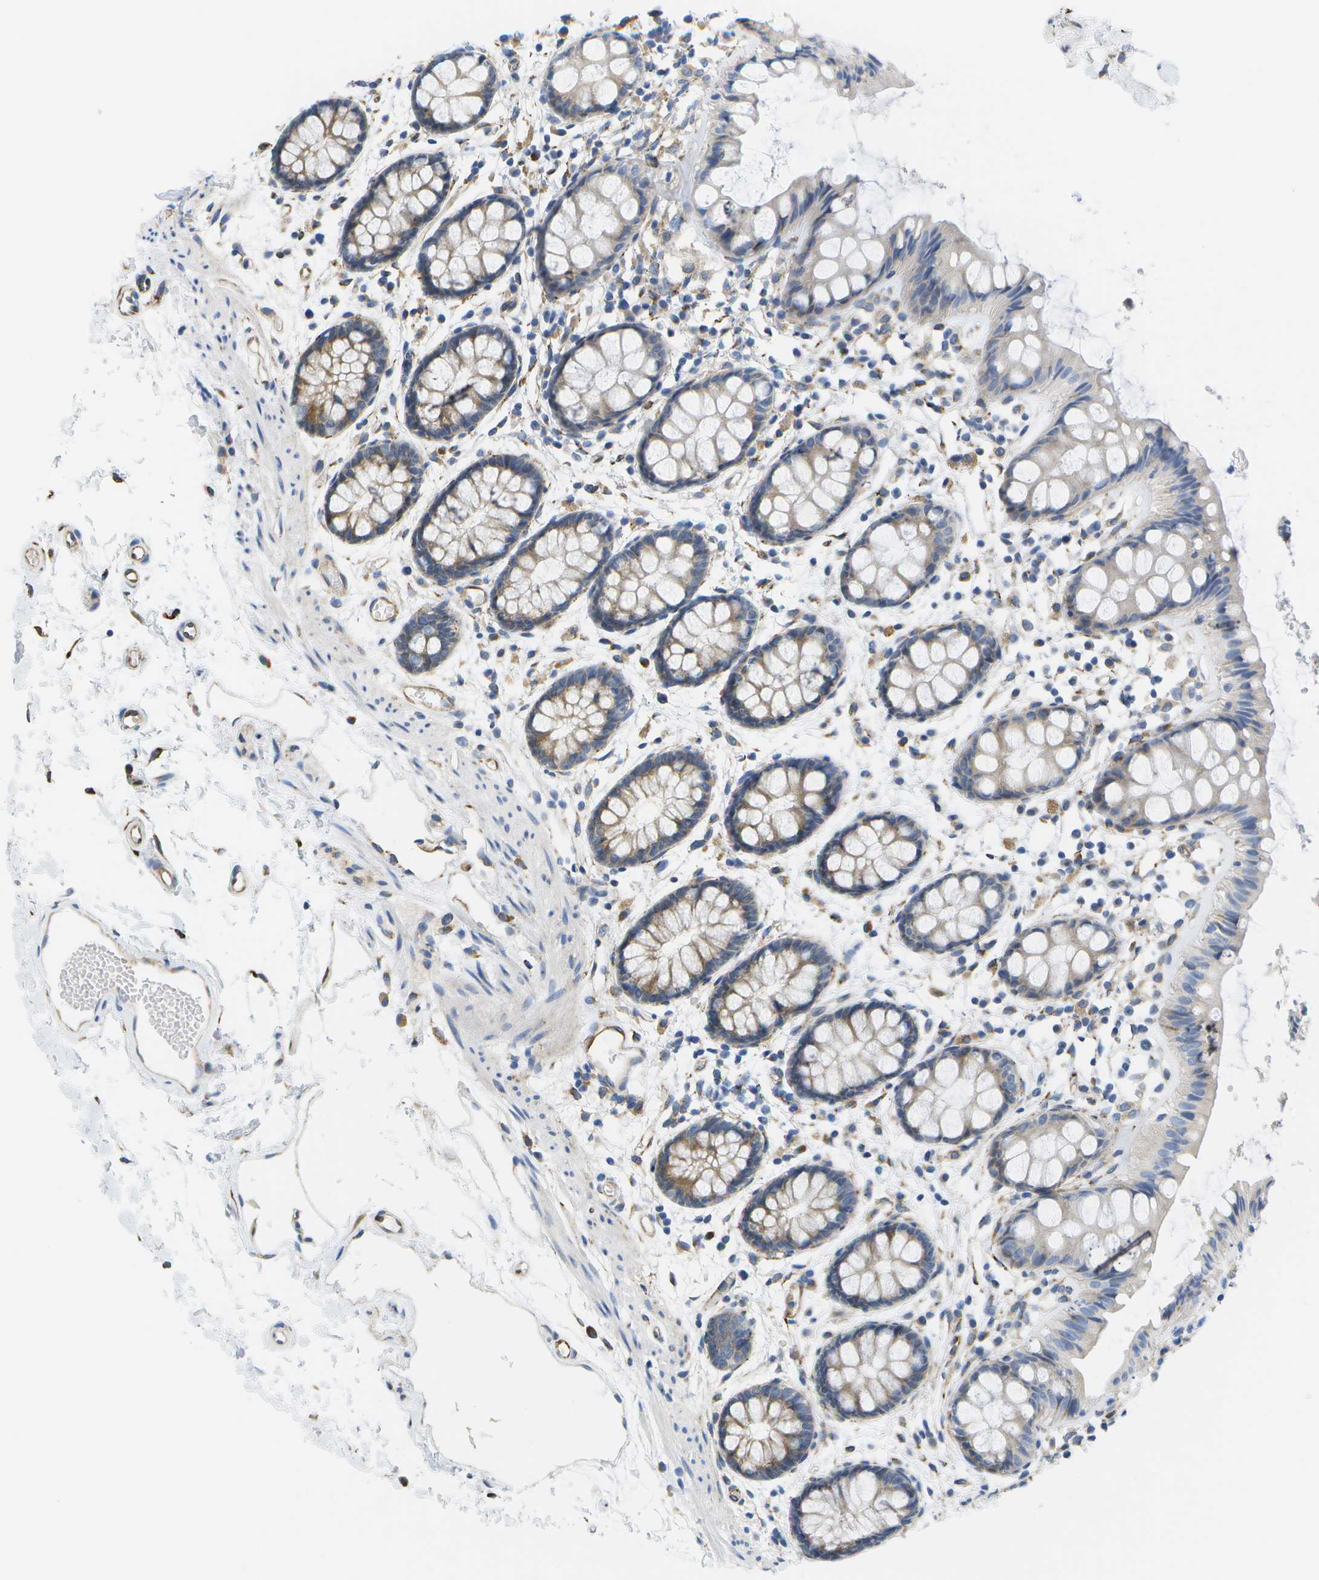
{"staining": {"intensity": "weak", "quantity": "25%-75%", "location": "cytoplasmic/membranous"}, "tissue": "rectum", "cell_type": "Glandular cells", "image_type": "normal", "snomed": [{"axis": "morphology", "description": "Normal tissue, NOS"}, {"axis": "topography", "description": "Rectum"}], "caption": "Glandular cells reveal weak cytoplasmic/membranous expression in approximately 25%-75% of cells in normal rectum. (Stains: DAB (3,3'-diaminobenzidine) in brown, nuclei in blue, Microscopy: brightfield microscopy at high magnification).", "gene": "ZDHHC17", "patient": {"sex": "female", "age": 66}}